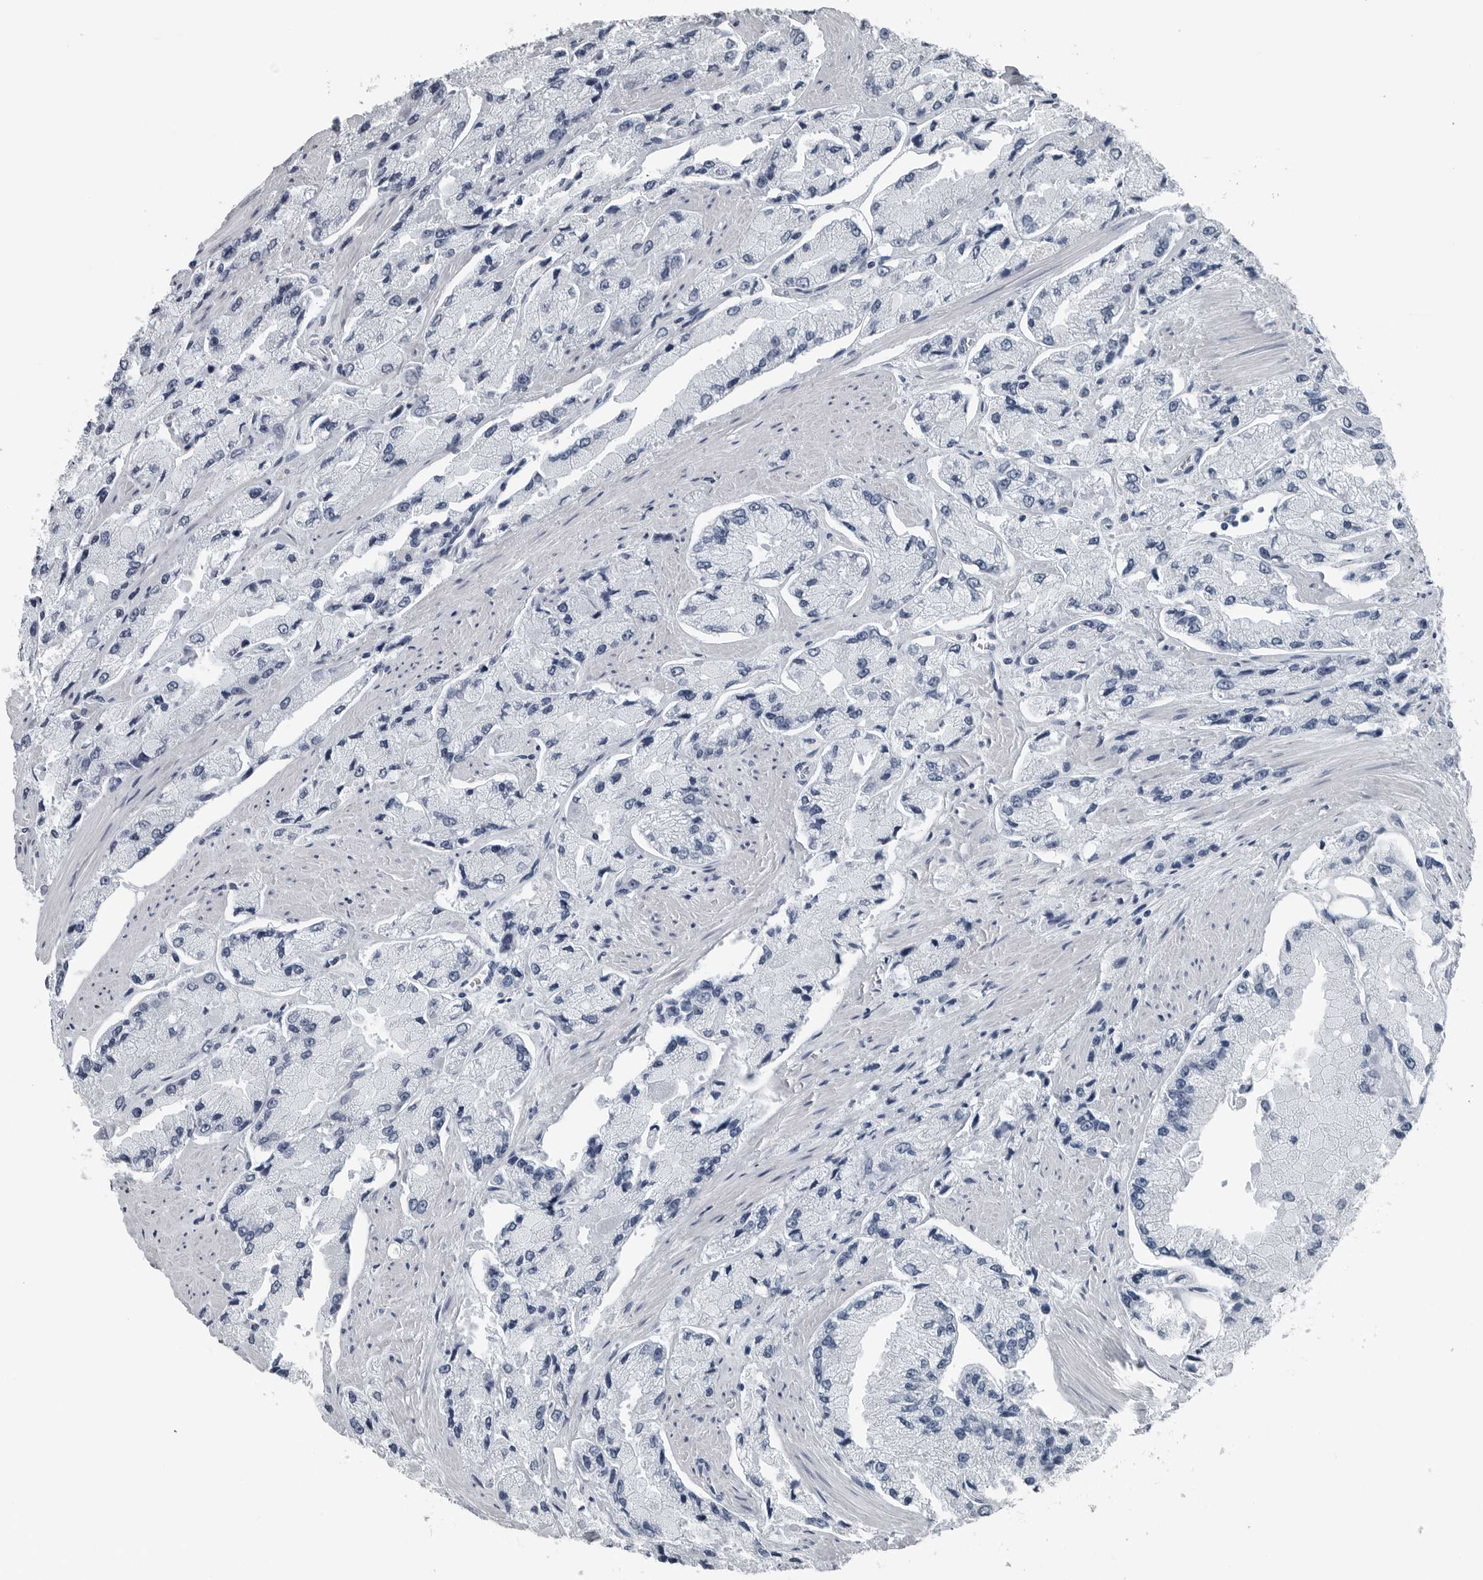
{"staining": {"intensity": "negative", "quantity": "none", "location": "none"}, "tissue": "prostate cancer", "cell_type": "Tumor cells", "image_type": "cancer", "snomed": [{"axis": "morphology", "description": "Adenocarcinoma, High grade"}, {"axis": "topography", "description": "Prostate"}], "caption": "A micrograph of adenocarcinoma (high-grade) (prostate) stained for a protein exhibits no brown staining in tumor cells.", "gene": "SPINK1", "patient": {"sex": "male", "age": 58}}